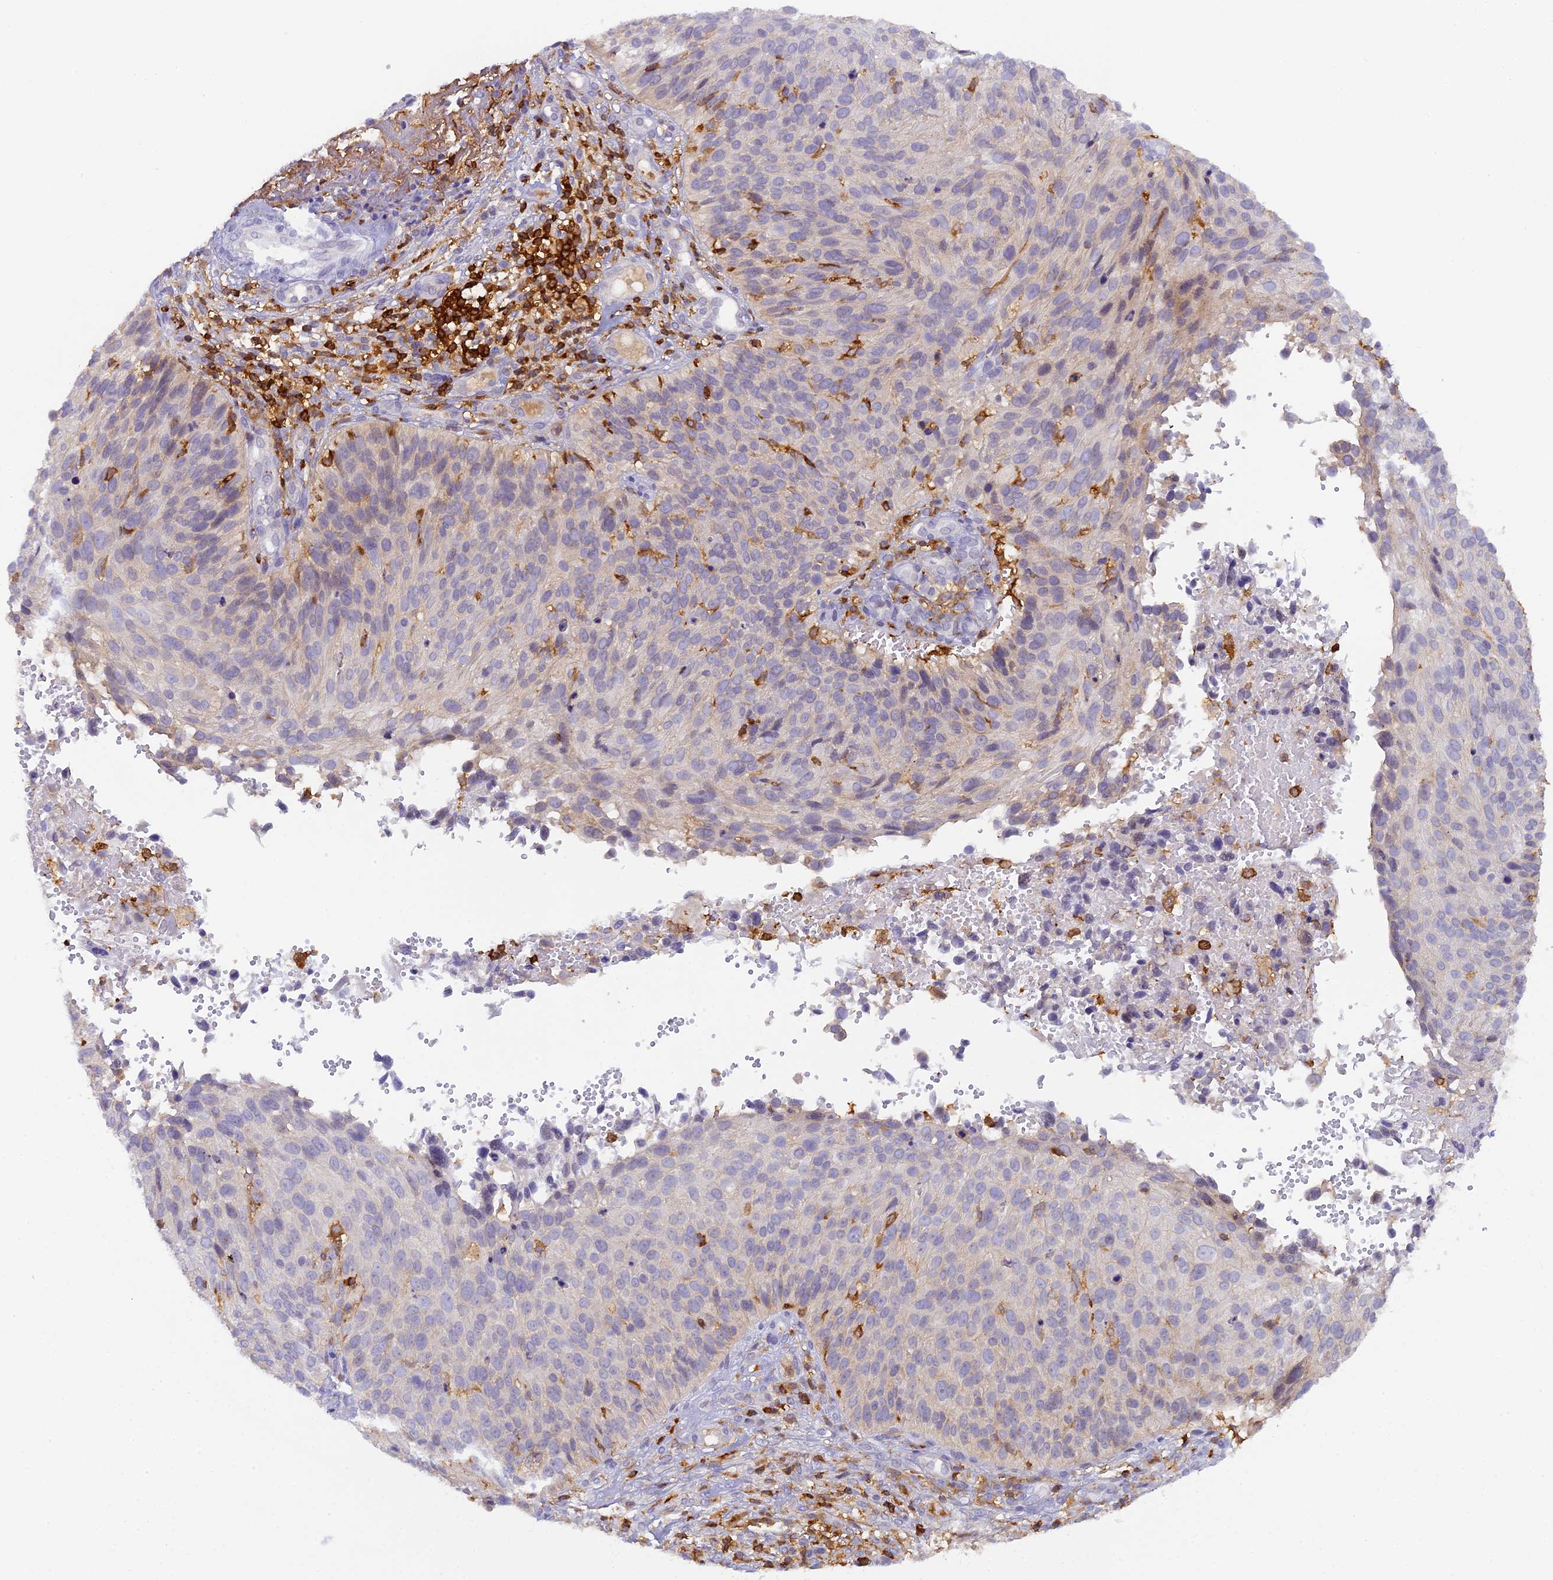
{"staining": {"intensity": "negative", "quantity": "none", "location": "none"}, "tissue": "cervical cancer", "cell_type": "Tumor cells", "image_type": "cancer", "snomed": [{"axis": "morphology", "description": "Squamous cell carcinoma, NOS"}, {"axis": "topography", "description": "Cervix"}], "caption": "Immunohistochemistry of cervical cancer reveals no positivity in tumor cells.", "gene": "FYB1", "patient": {"sex": "female", "age": 74}}